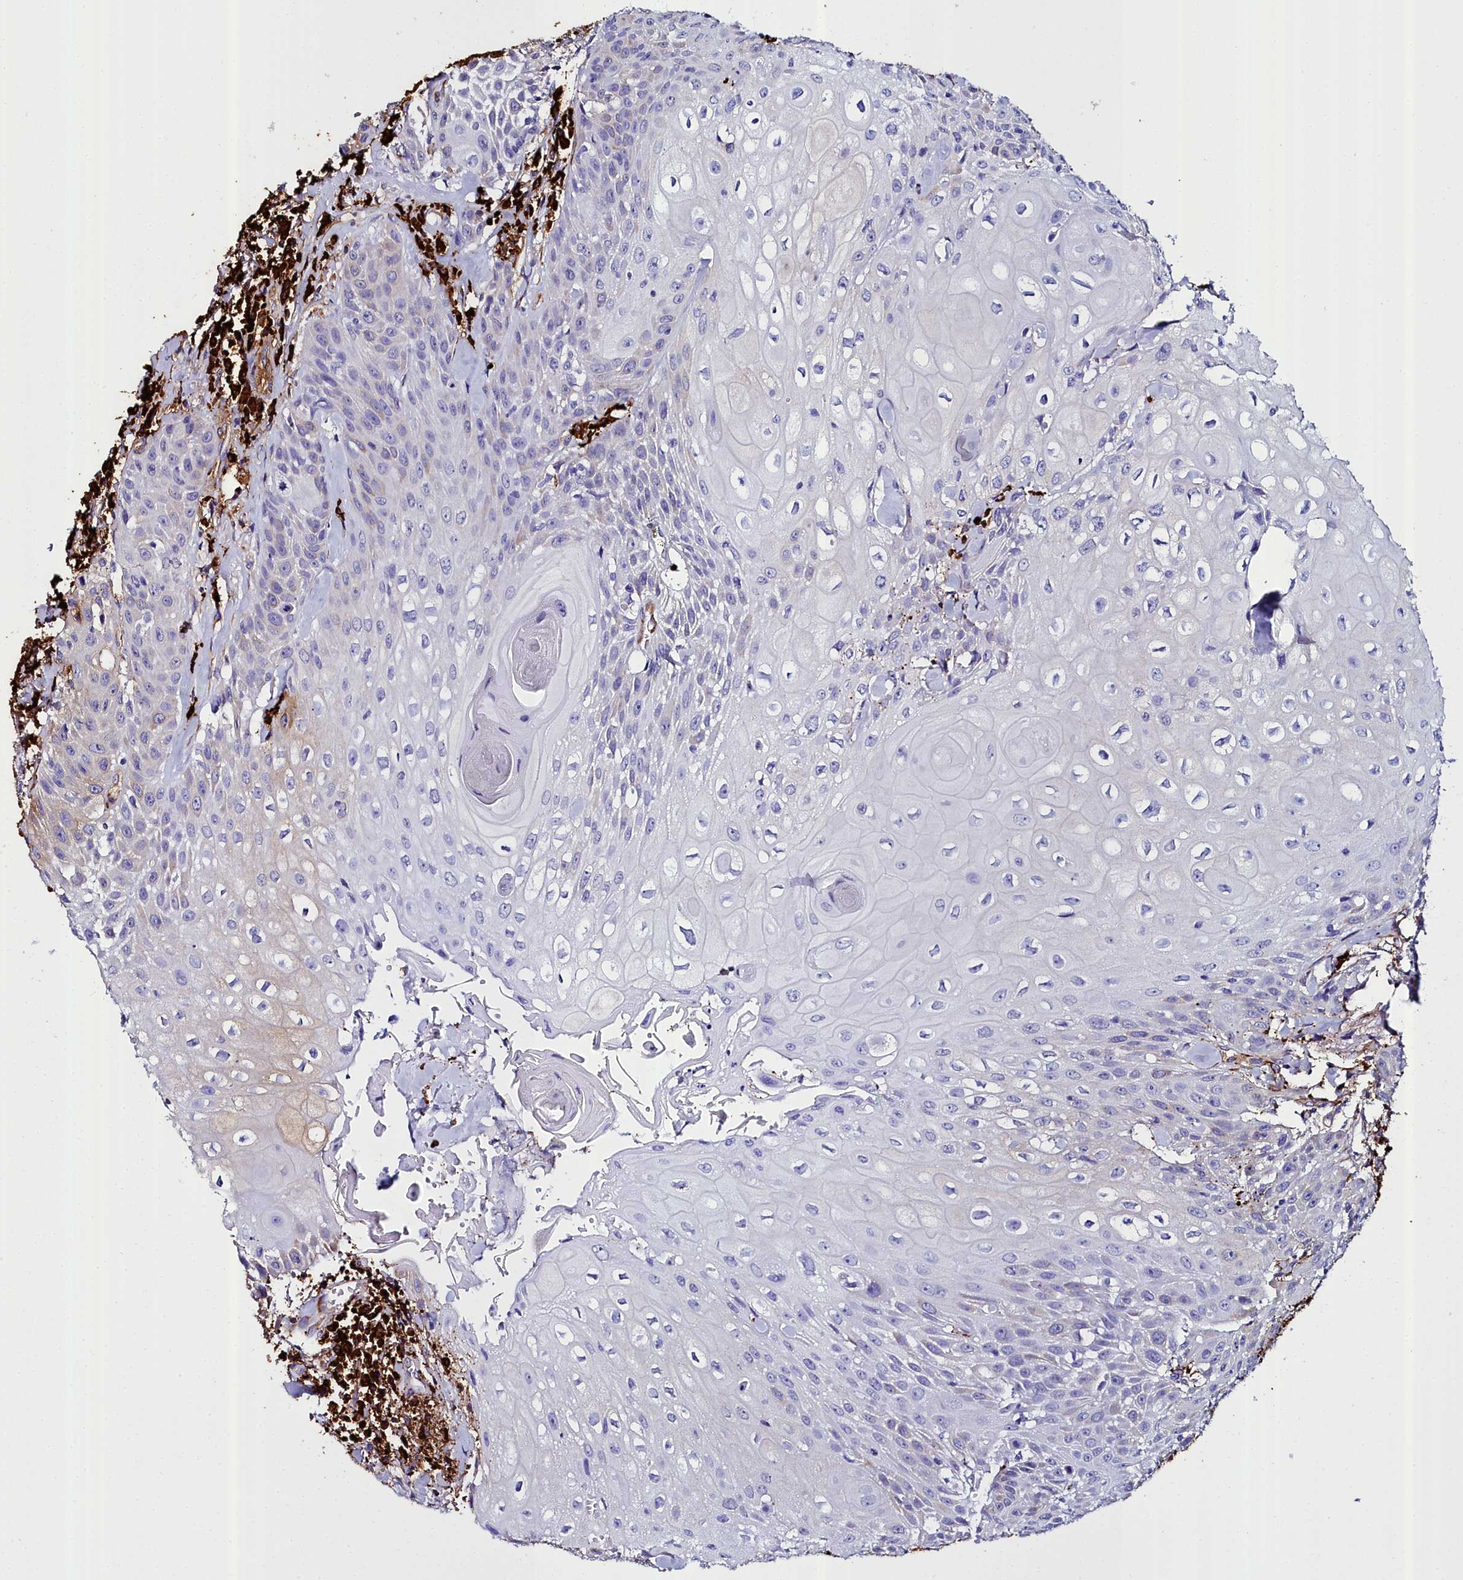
{"staining": {"intensity": "negative", "quantity": "none", "location": "none"}, "tissue": "head and neck cancer", "cell_type": "Tumor cells", "image_type": "cancer", "snomed": [{"axis": "morphology", "description": "Squamous cell carcinoma, NOS"}, {"axis": "topography", "description": "Oral tissue"}, {"axis": "topography", "description": "Head-Neck"}], "caption": "Head and neck squamous cell carcinoma was stained to show a protein in brown. There is no significant positivity in tumor cells.", "gene": "TXNDC5", "patient": {"sex": "female", "age": 82}}